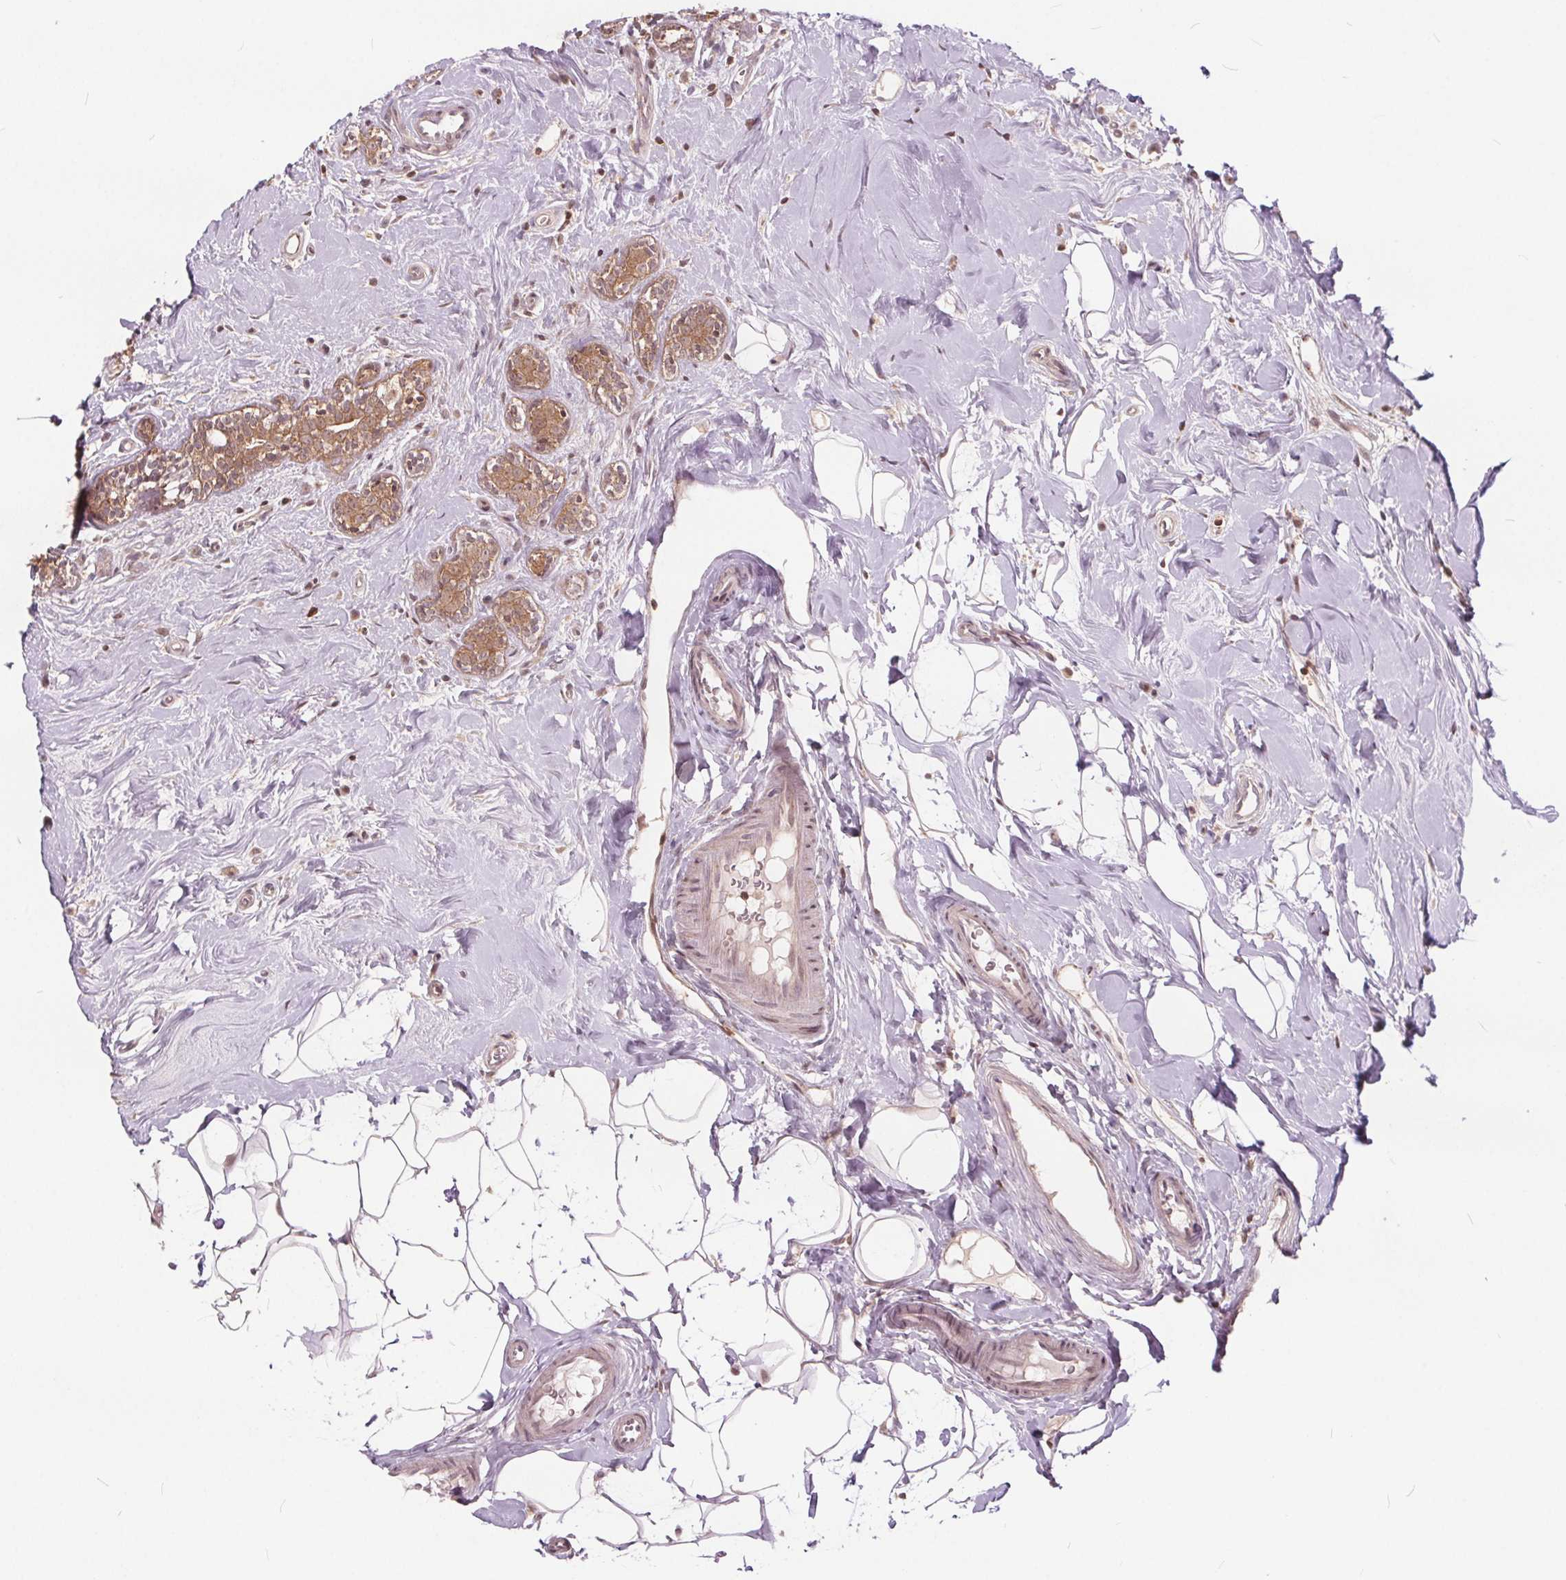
{"staining": {"intensity": "moderate", "quantity": ">75%", "location": "cytoplasmic/membranous"}, "tissue": "breast cancer", "cell_type": "Tumor cells", "image_type": "cancer", "snomed": [{"axis": "morphology", "description": "Normal tissue, NOS"}, {"axis": "morphology", "description": "Duct carcinoma"}, {"axis": "topography", "description": "Breast"}], "caption": "High-magnification brightfield microscopy of invasive ductal carcinoma (breast) stained with DAB (3,3'-diaminobenzidine) (brown) and counterstained with hematoxylin (blue). tumor cells exhibit moderate cytoplasmic/membranous positivity is identified in about>75% of cells. Immunohistochemistry stains the protein of interest in brown and the nuclei are stained blue.", "gene": "HIF1AN", "patient": {"sex": "female", "age": 43}}